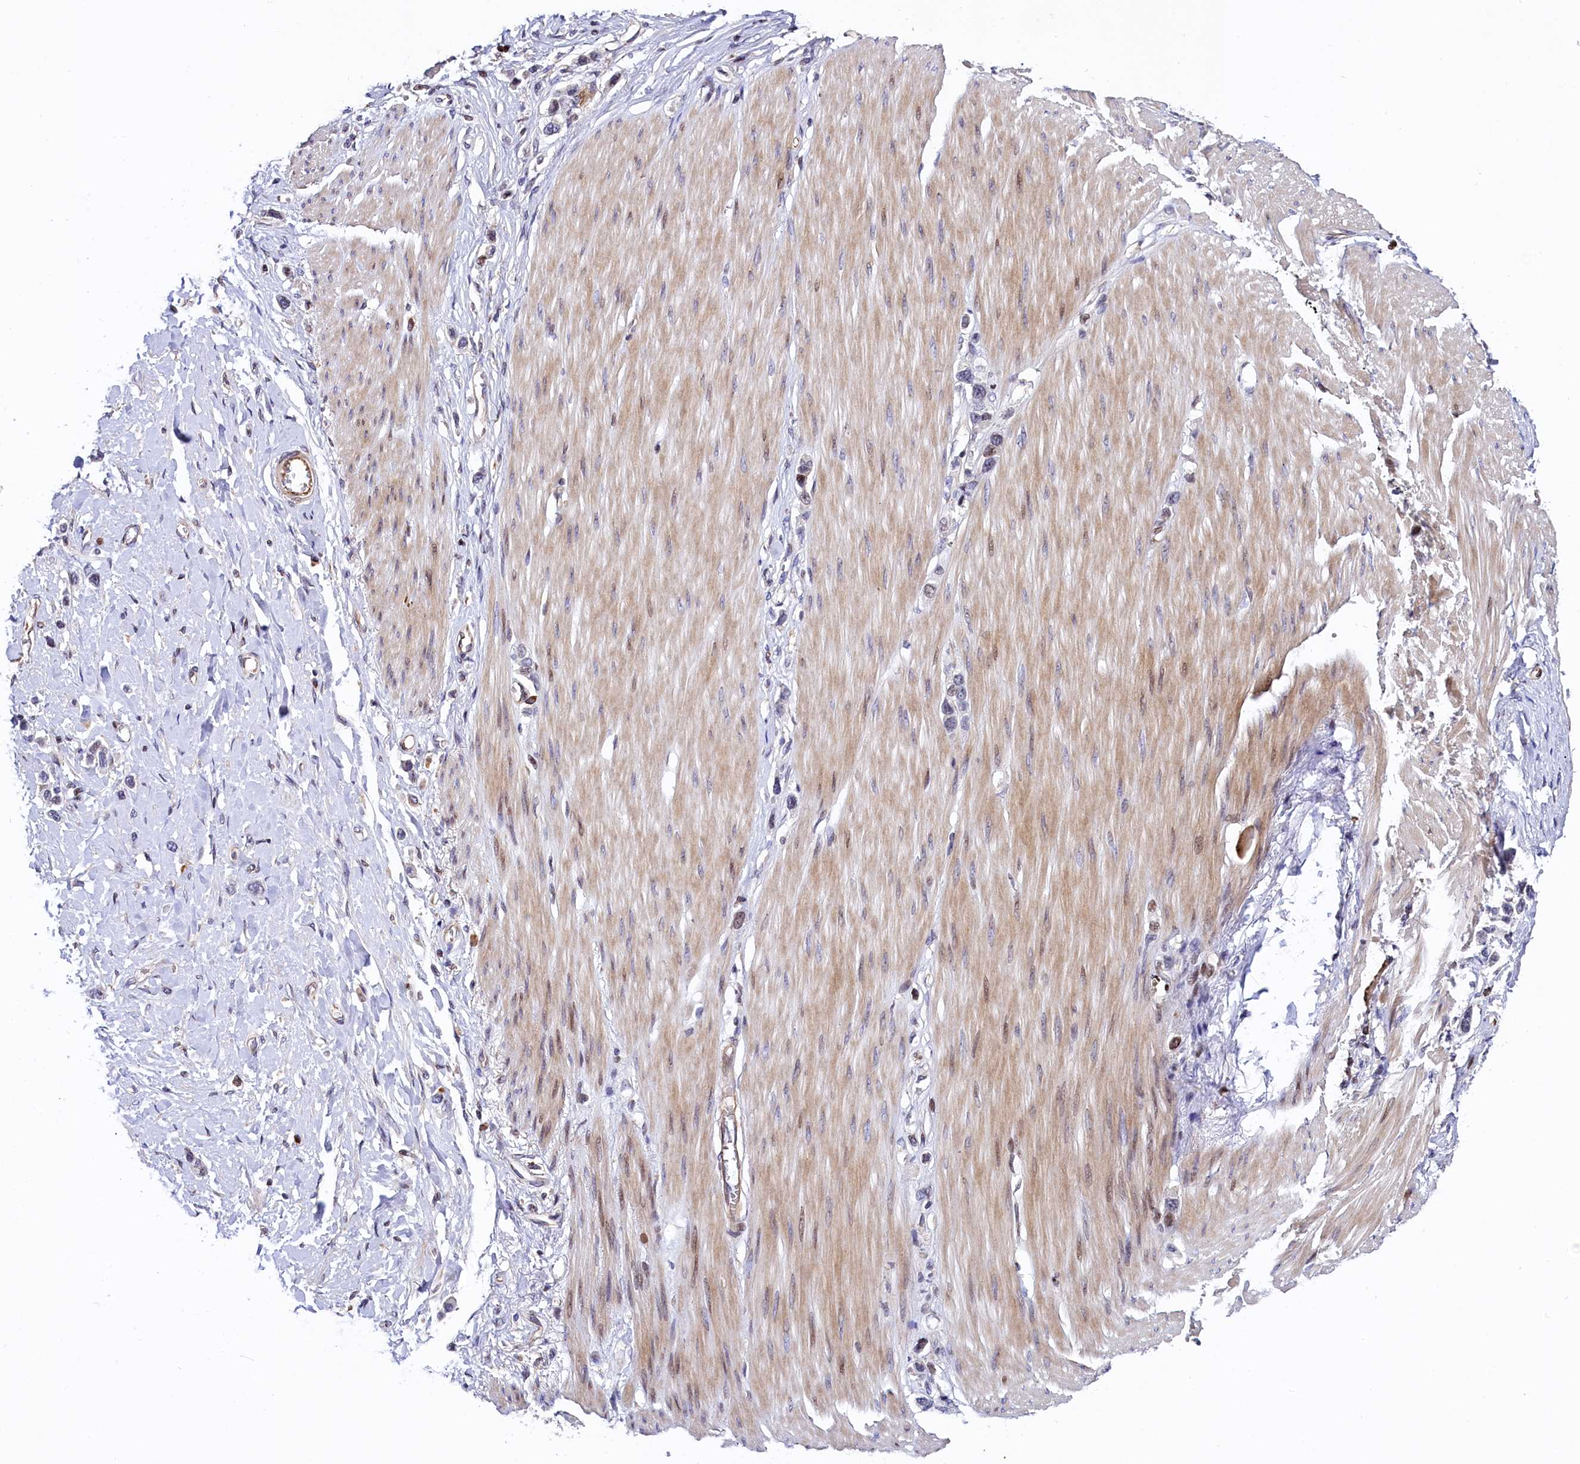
{"staining": {"intensity": "moderate", "quantity": "<25%", "location": "nuclear"}, "tissue": "stomach cancer", "cell_type": "Tumor cells", "image_type": "cancer", "snomed": [{"axis": "morphology", "description": "Adenocarcinoma, NOS"}, {"axis": "topography", "description": "Stomach"}], "caption": "IHC histopathology image of adenocarcinoma (stomach) stained for a protein (brown), which exhibits low levels of moderate nuclear positivity in about <25% of tumor cells.", "gene": "TGDS", "patient": {"sex": "female", "age": 65}}